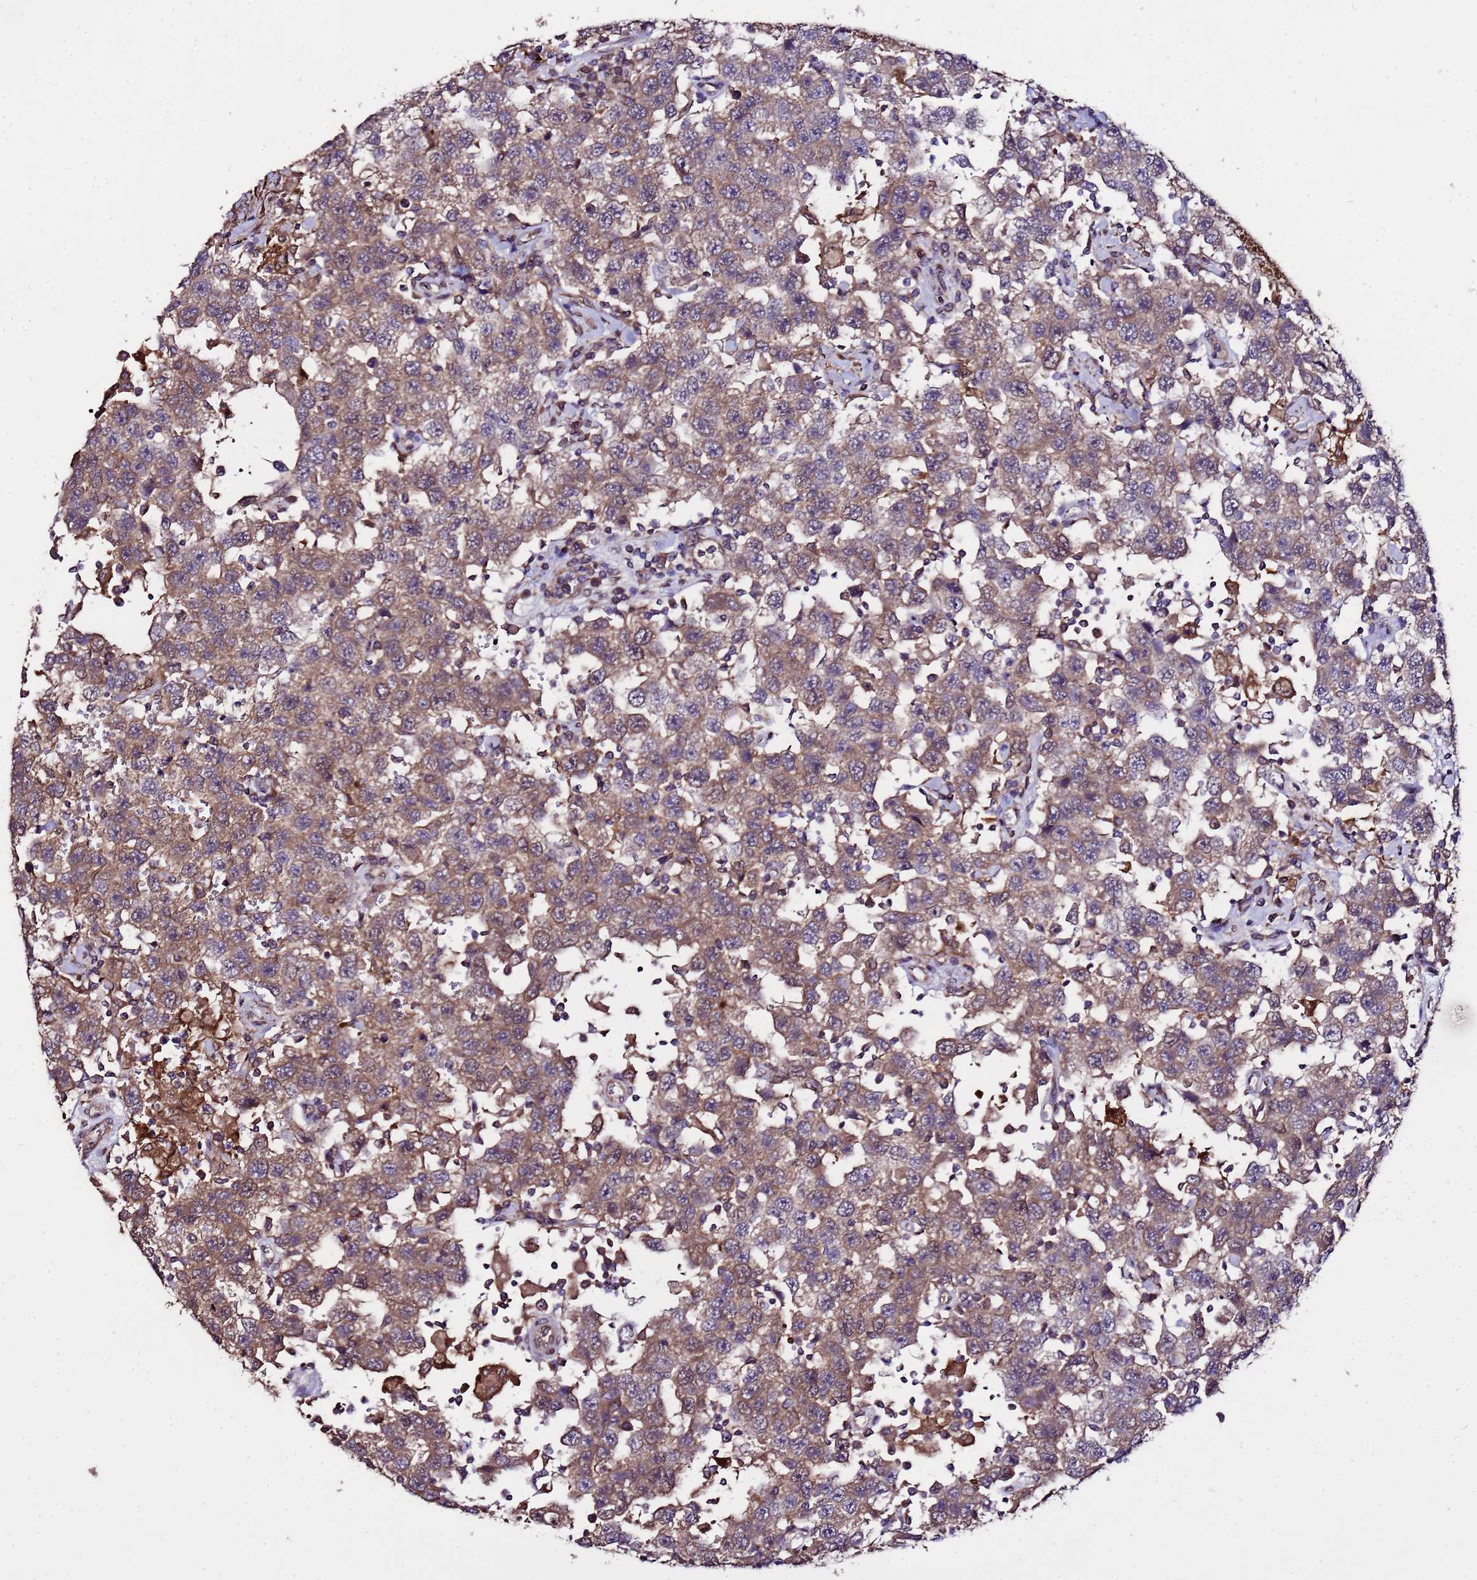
{"staining": {"intensity": "moderate", "quantity": ">75%", "location": "cytoplasmic/membranous"}, "tissue": "testis cancer", "cell_type": "Tumor cells", "image_type": "cancer", "snomed": [{"axis": "morphology", "description": "Seminoma, NOS"}, {"axis": "topography", "description": "Testis"}], "caption": "Protein expression analysis of testis cancer shows moderate cytoplasmic/membranous staining in about >75% of tumor cells.", "gene": "ZNF329", "patient": {"sex": "male", "age": 41}}